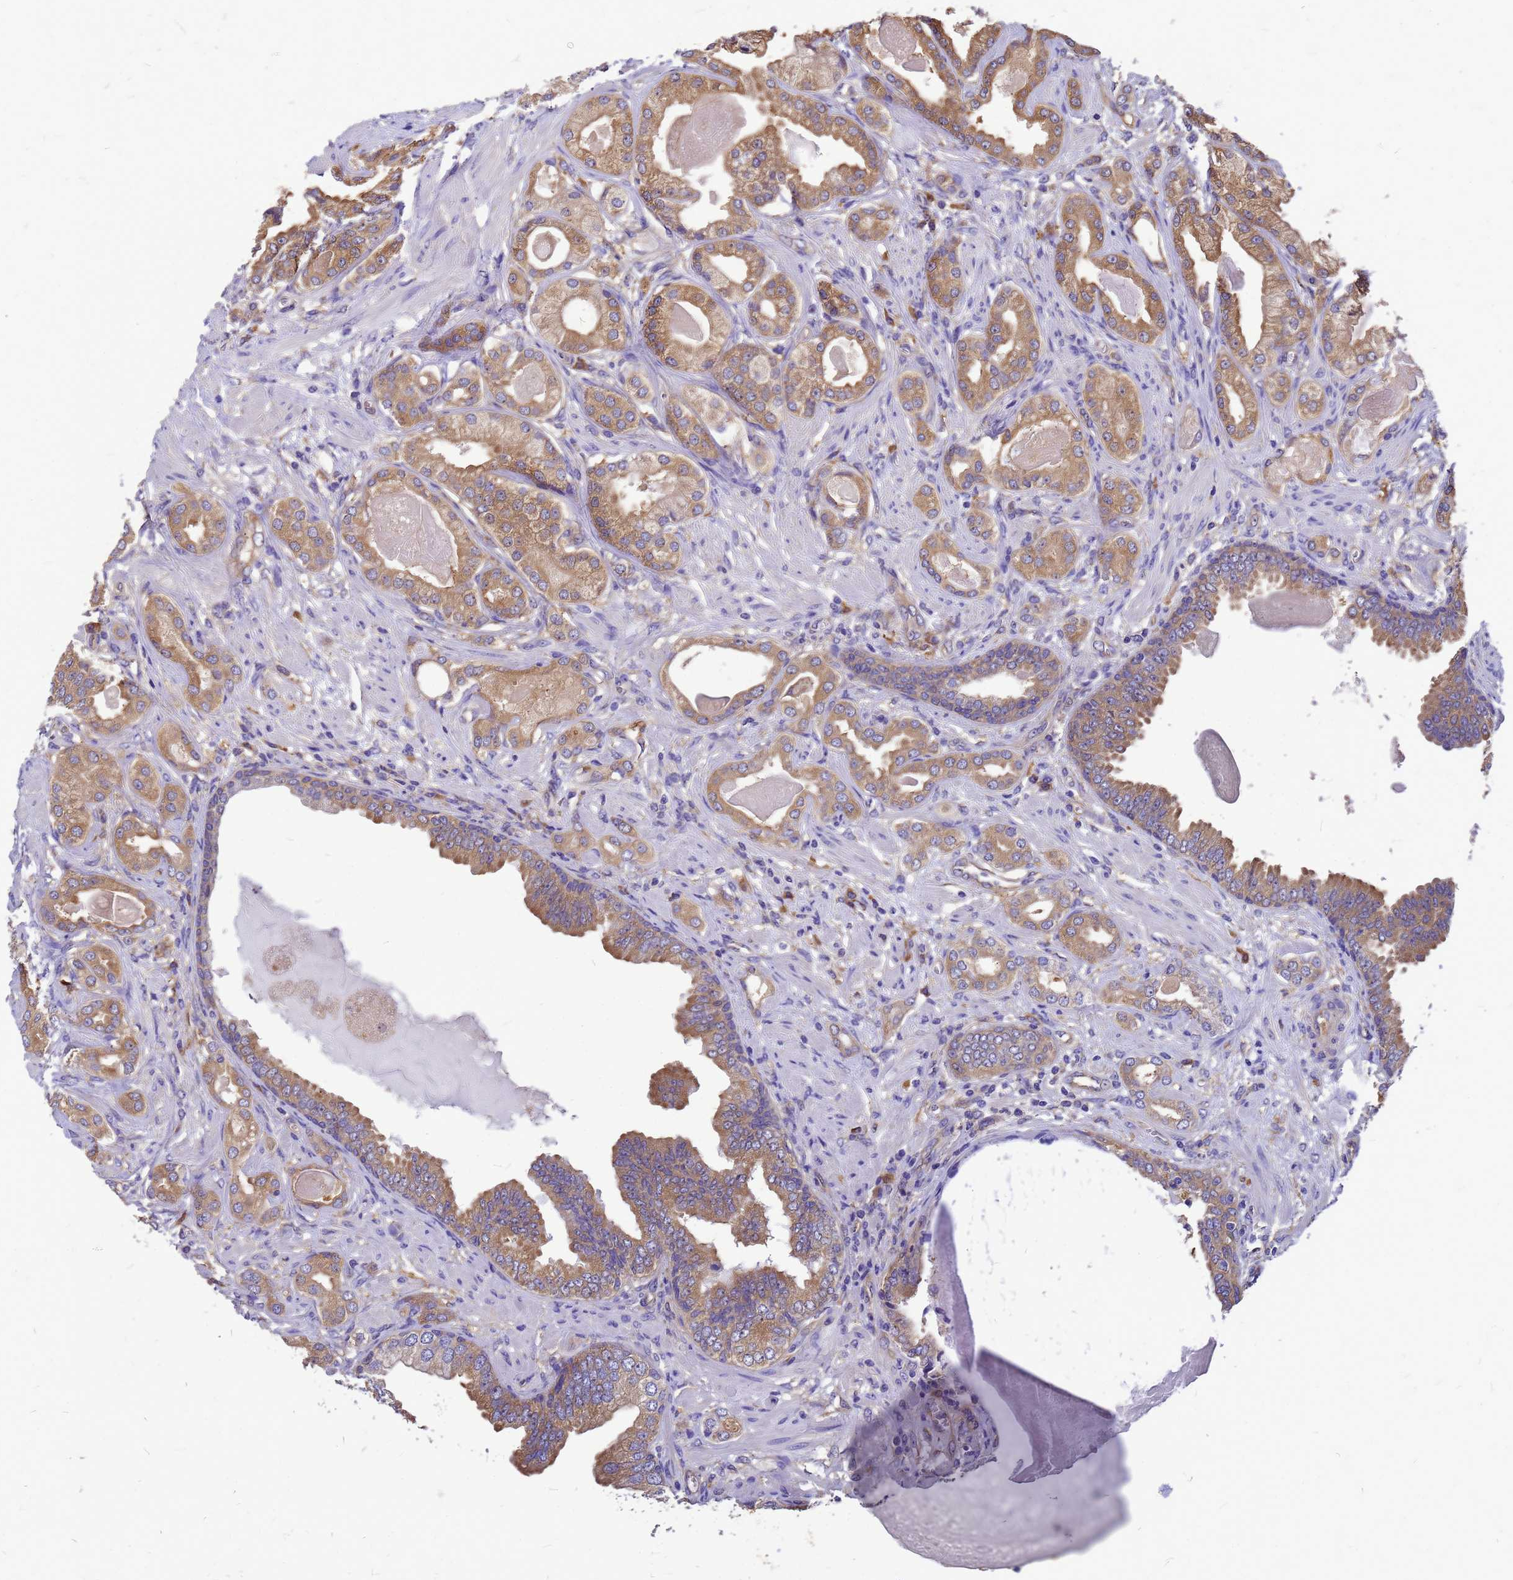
{"staining": {"intensity": "moderate", "quantity": ">75%", "location": "cytoplasmic/membranous"}, "tissue": "prostate cancer", "cell_type": "Tumor cells", "image_type": "cancer", "snomed": [{"axis": "morphology", "description": "Adenocarcinoma, Low grade"}, {"axis": "topography", "description": "Prostate"}], "caption": "High-magnification brightfield microscopy of adenocarcinoma (low-grade) (prostate) stained with DAB (brown) and counterstained with hematoxylin (blue). tumor cells exhibit moderate cytoplasmic/membranous expression is present in approximately>75% of cells.", "gene": "GID4", "patient": {"sex": "male", "age": 64}}